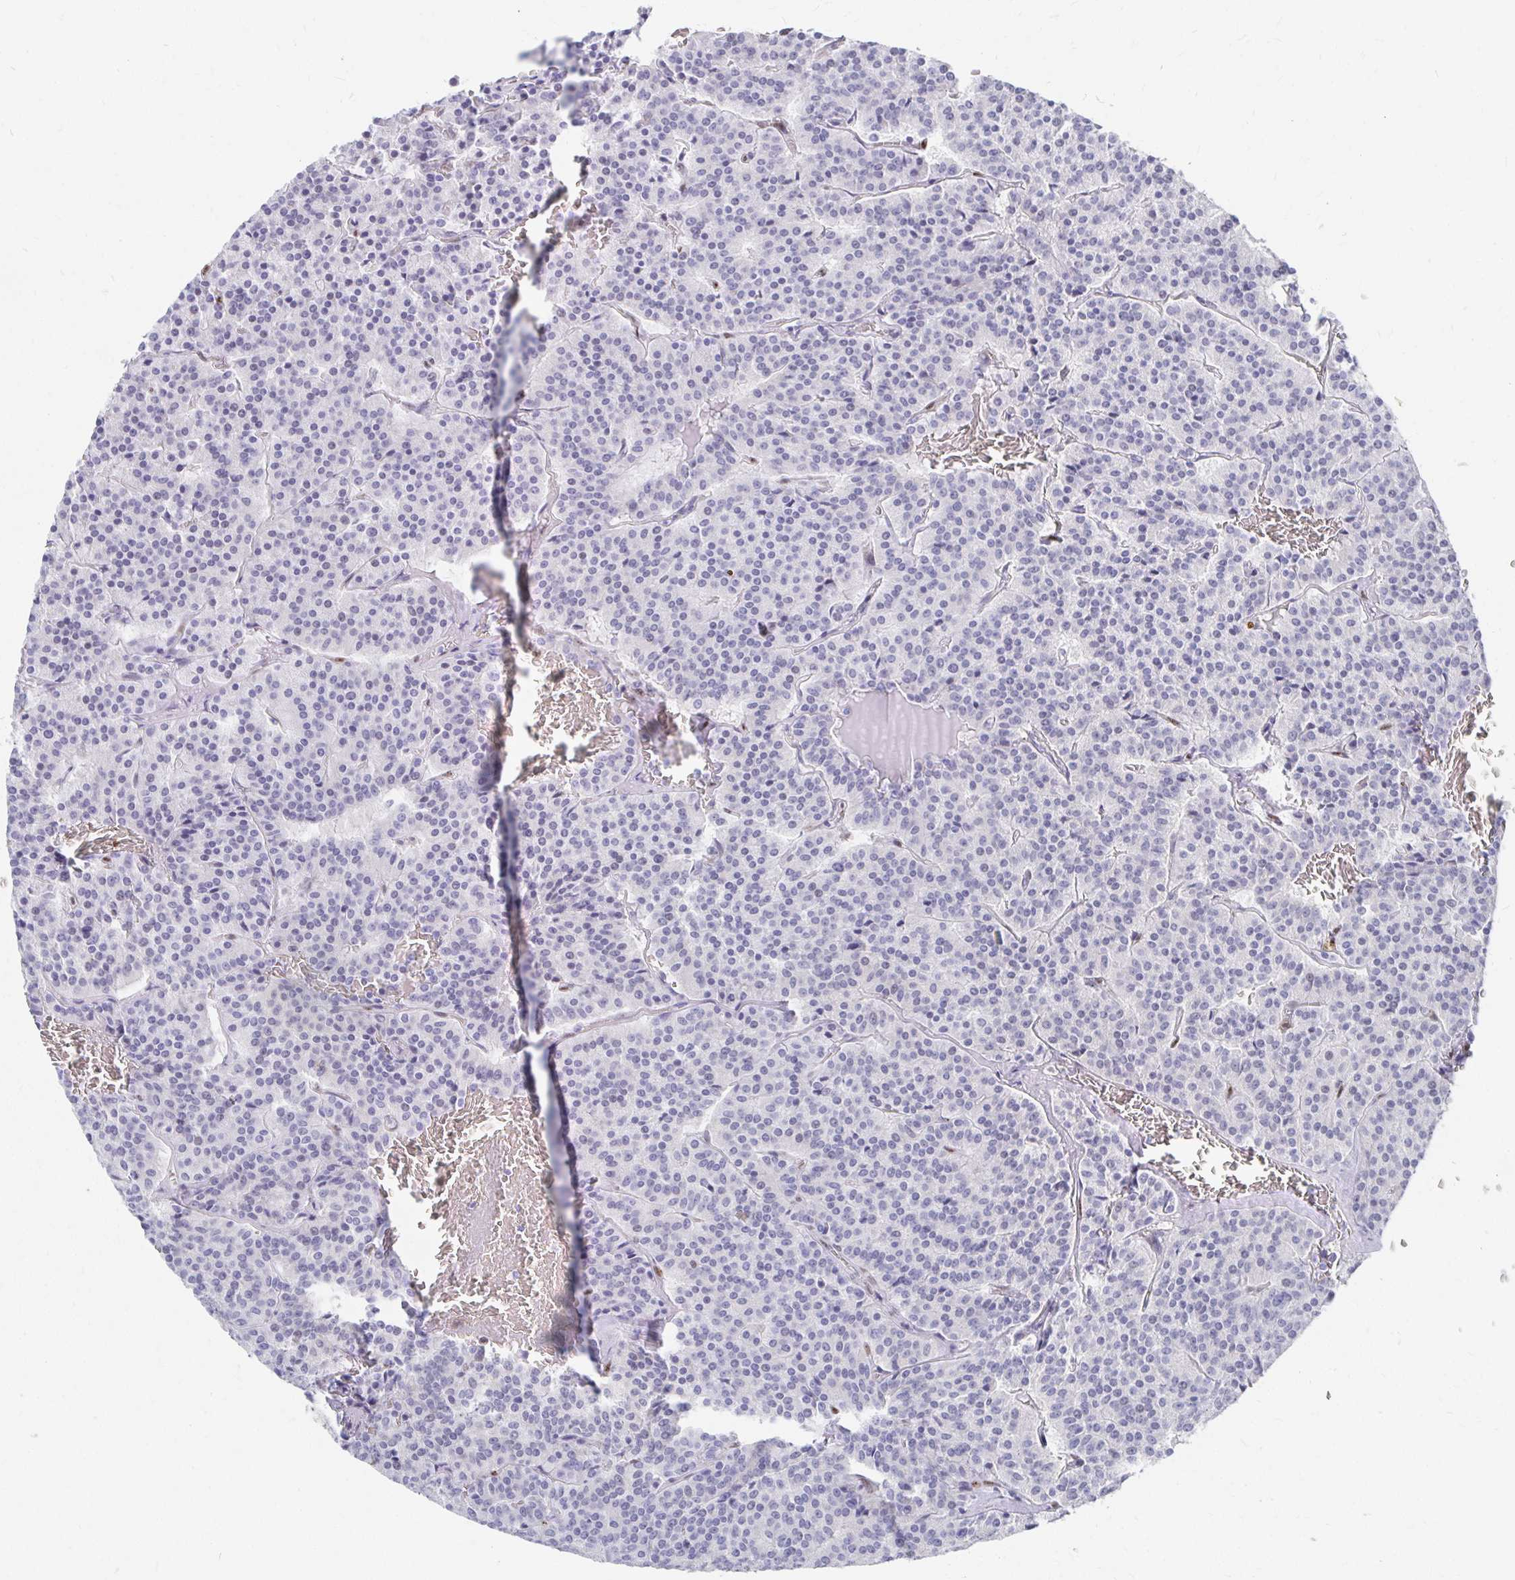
{"staining": {"intensity": "negative", "quantity": "none", "location": "none"}, "tissue": "carcinoid", "cell_type": "Tumor cells", "image_type": "cancer", "snomed": [{"axis": "morphology", "description": "Carcinoid, malignant, NOS"}, {"axis": "topography", "description": "Lung"}], "caption": "Tumor cells show no significant positivity in carcinoid.", "gene": "CLIC3", "patient": {"sex": "male", "age": 70}}